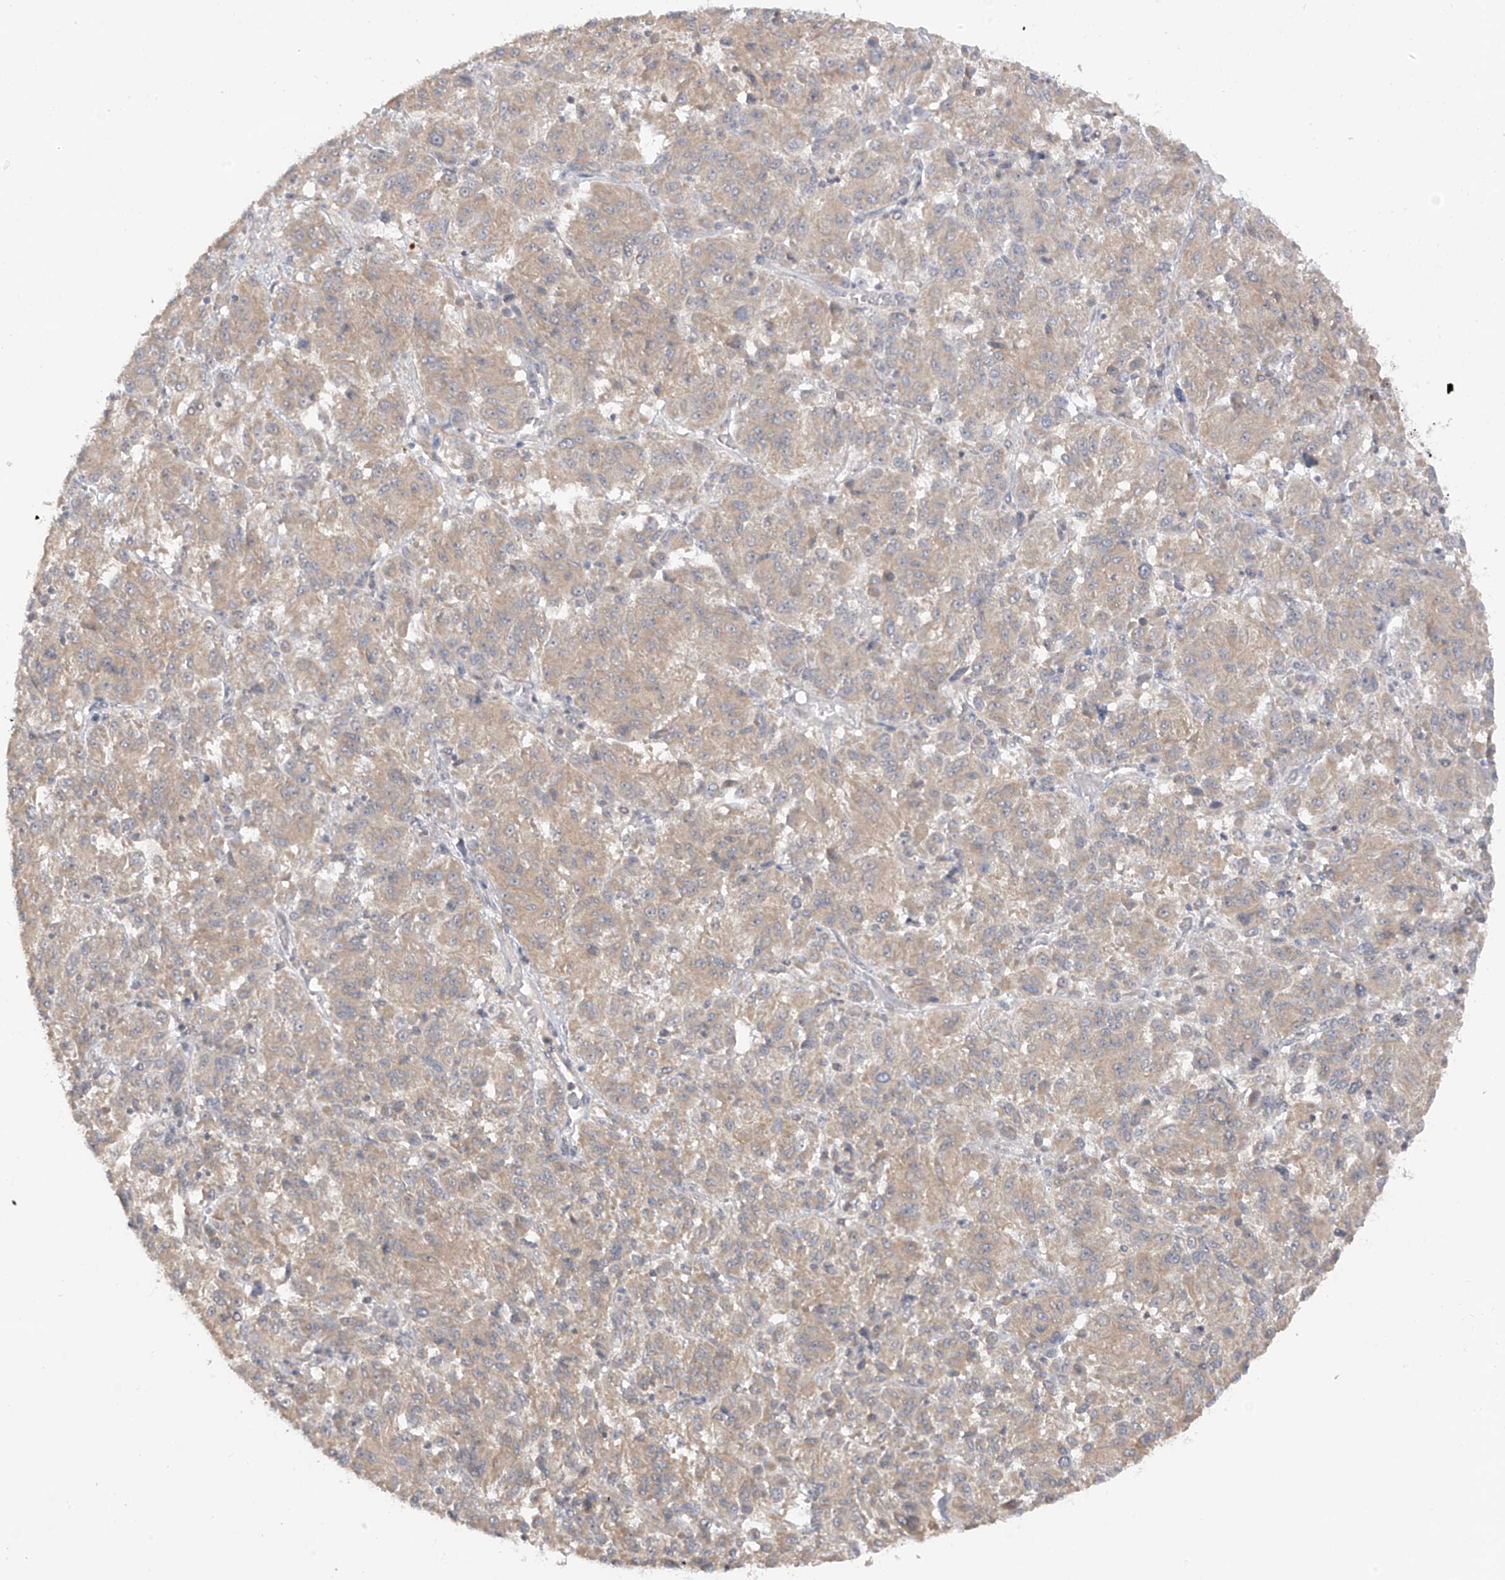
{"staining": {"intensity": "weak", "quantity": ">75%", "location": "cytoplasmic/membranous"}, "tissue": "melanoma", "cell_type": "Tumor cells", "image_type": "cancer", "snomed": [{"axis": "morphology", "description": "Malignant melanoma, Metastatic site"}, {"axis": "topography", "description": "Lung"}], "caption": "Immunohistochemical staining of human melanoma shows low levels of weak cytoplasmic/membranous positivity in approximately >75% of tumor cells.", "gene": "ANGEL2", "patient": {"sex": "male", "age": 64}}